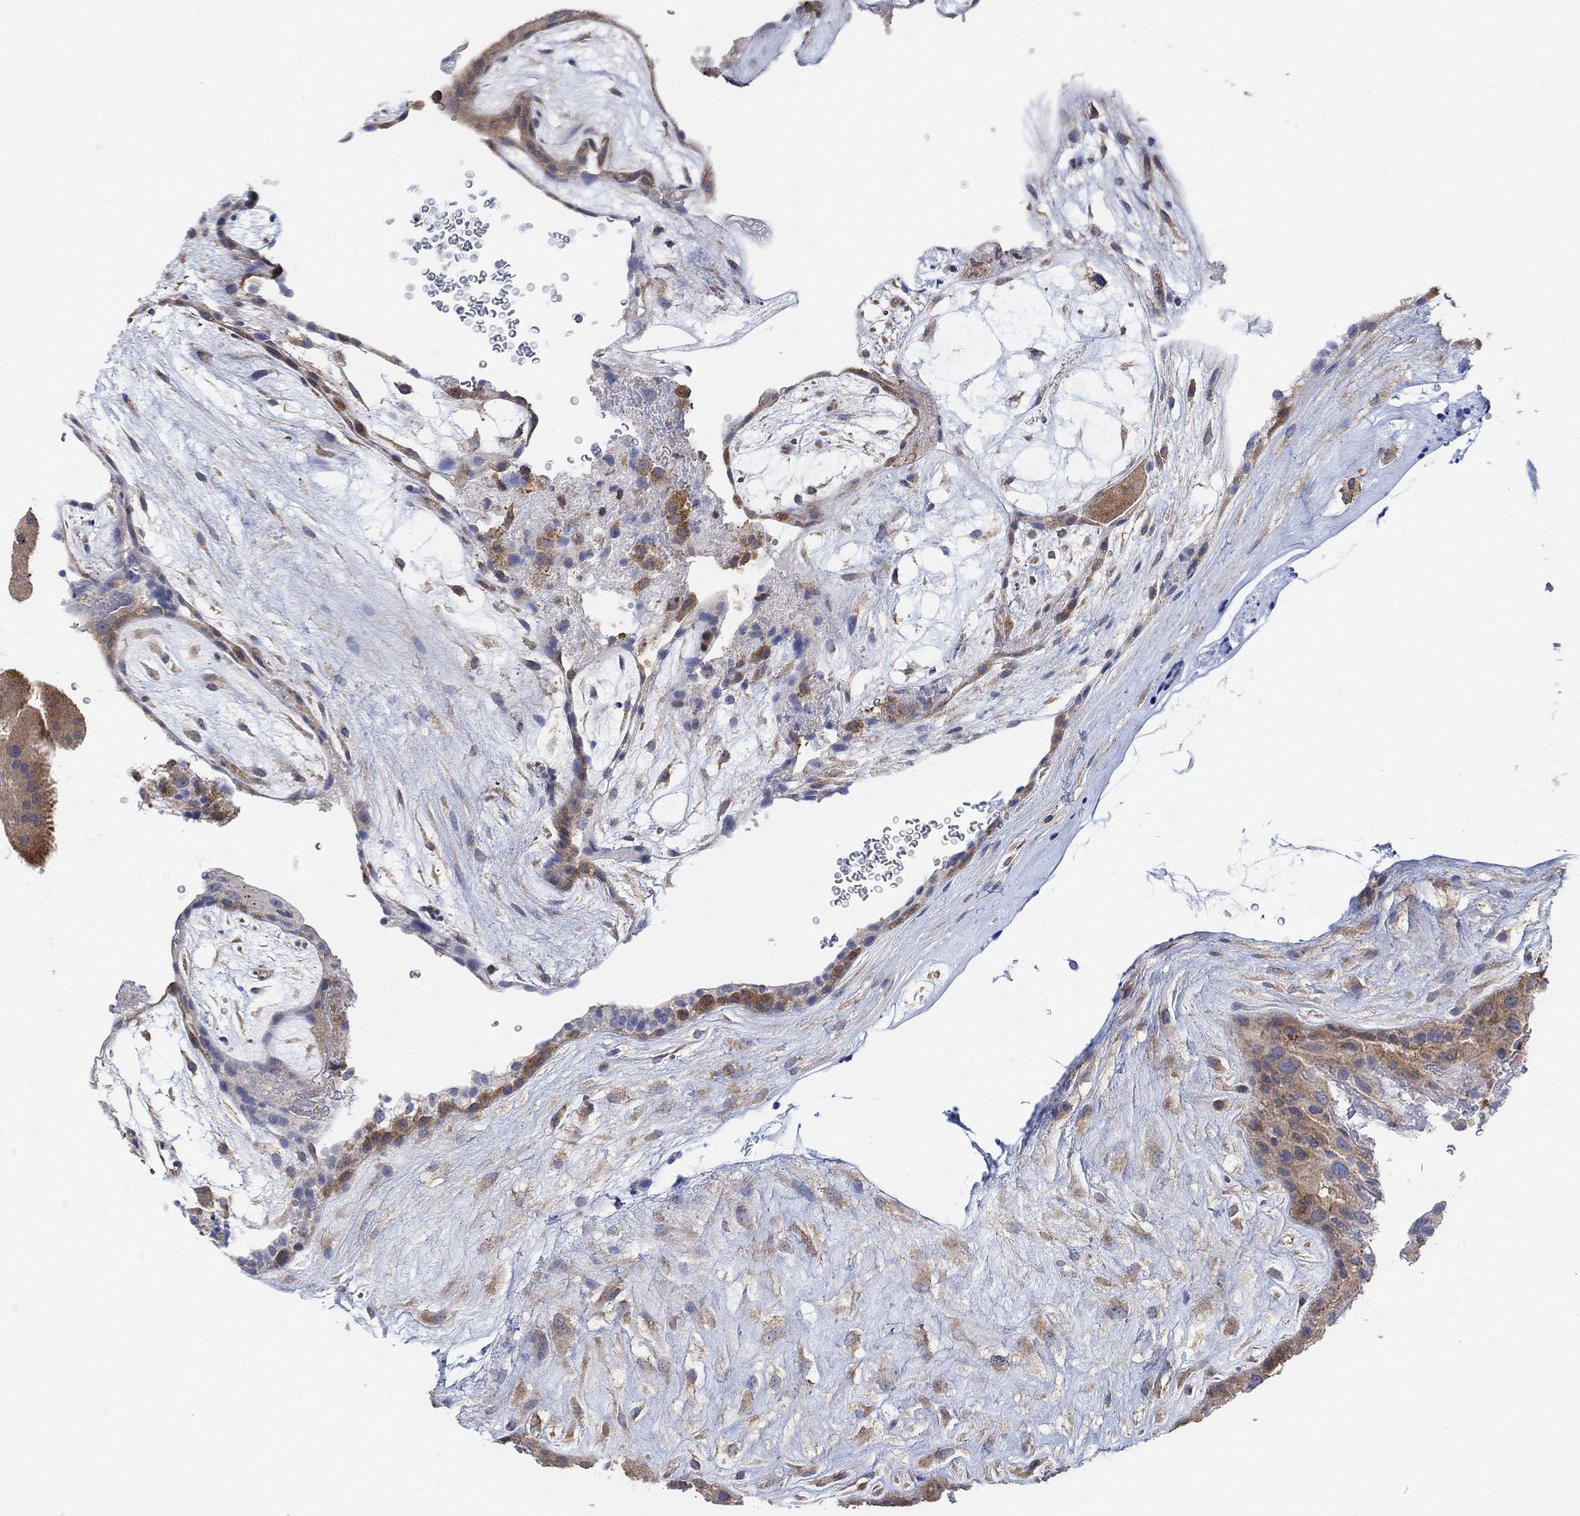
{"staining": {"intensity": "moderate", "quantity": ">75%", "location": "cytoplasmic/membranous"}, "tissue": "placenta", "cell_type": "Decidual cells", "image_type": "normal", "snomed": [{"axis": "morphology", "description": "Normal tissue, NOS"}, {"axis": "topography", "description": "Placenta"}], "caption": "DAB immunohistochemical staining of benign placenta exhibits moderate cytoplasmic/membranous protein positivity in about >75% of decidual cells.", "gene": "BLOC1S3", "patient": {"sex": "female", "age": 19}}